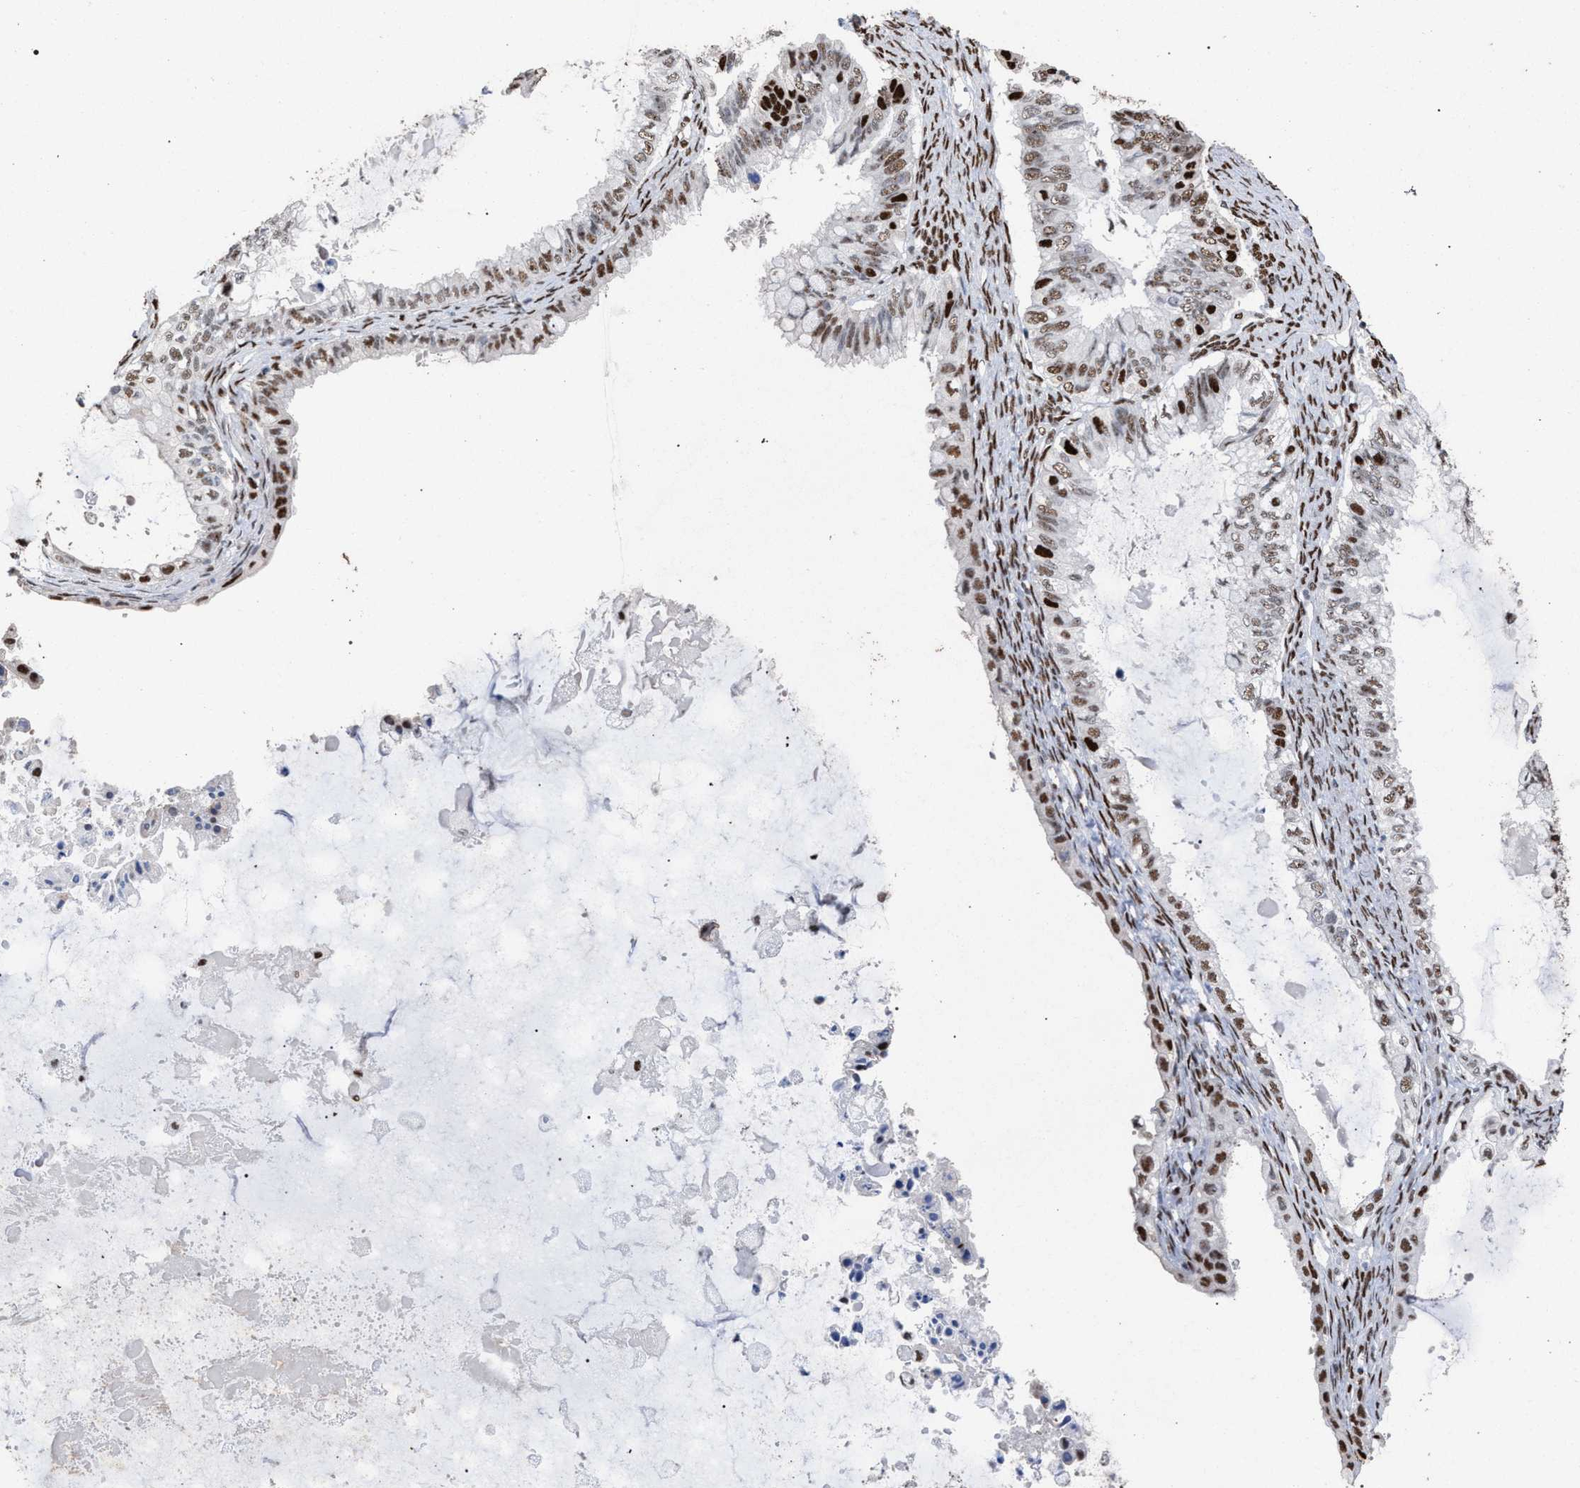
{"staining": {"intensity": "moderate", "quantity": ">75%", "location": "nuclear"}, "tissue": "ovarian cancer", "cell_type": "Tumor cells", "image_type": "cancer", "snomed": [{"axis": "morphology", "description": "Cystadenocarcinoma, mucinous, NOS"}, {"axis": "topography", "description": "Ovary"}], "caption": "High-power microscopy captured an IHC photomicrograph of mucinous cystadenocarcinoma (ovarian), revealing moderate nuclear expression in approximately >75% of tumor cells.", "gene": "TP53BP1", "patient": {"sex": "female", "age": 80}}